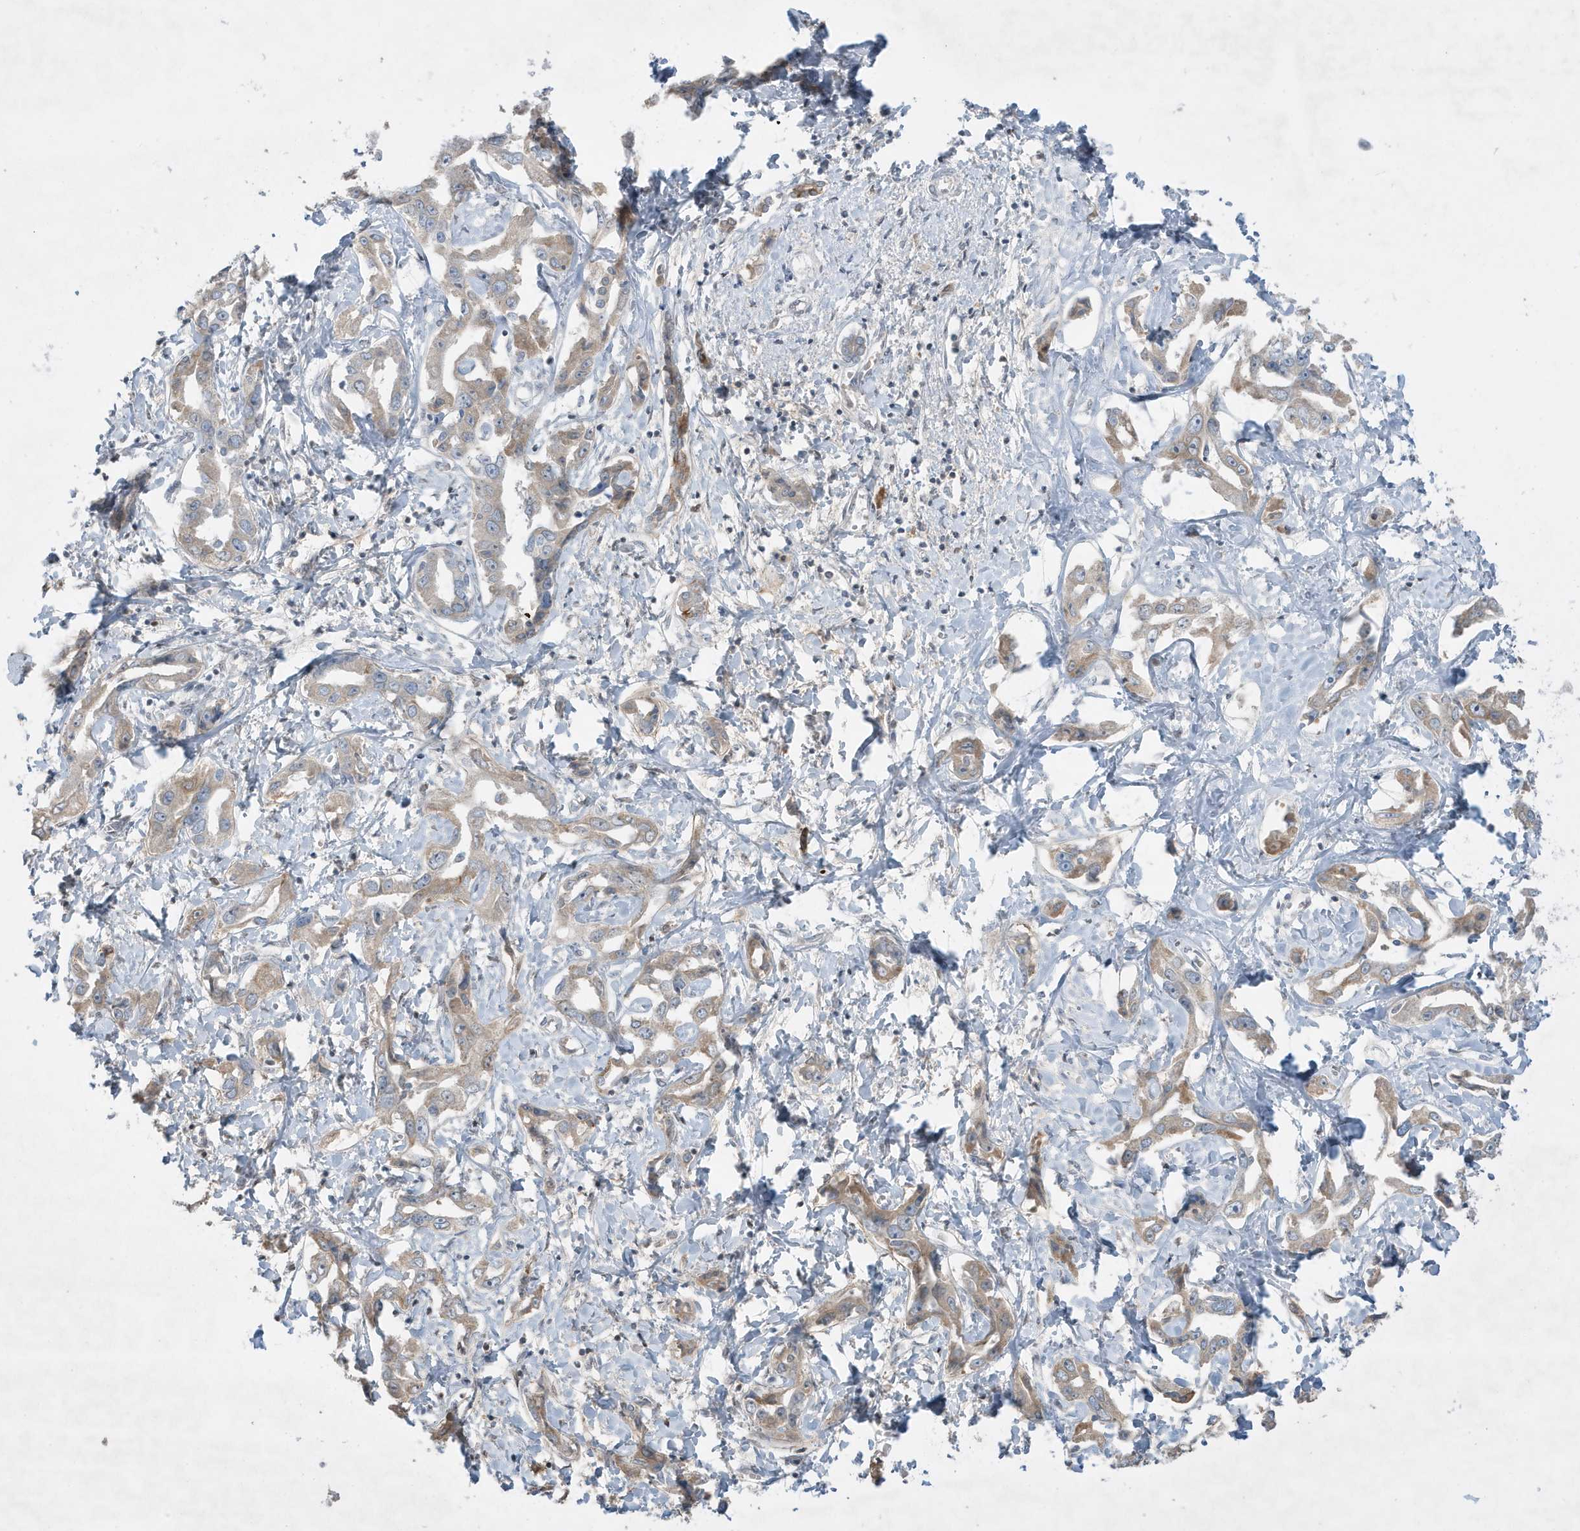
{"staining": {"intensity": "moderate", "quantity": ">75%", "location": "cytoplasmic/membranous"}, "tissue": "liver cancer", "cell_type": "Tumor cells", "image_type": "cancer", "snomed": [{"axis": "morphology", "description": "Cholangiocarcinoma"}, {"axis": "topography", "description": "Liver"}], "caption": "IHC micrograph of cholangiocarcinoma (liver) stained for a protein (brown), which demonstrates medium levels of moderate cytoplasmic/membranous staining in about >75% of tumor cells.", "gene": "FNDC1", "patient": {"sex": "male", "age": 59}}